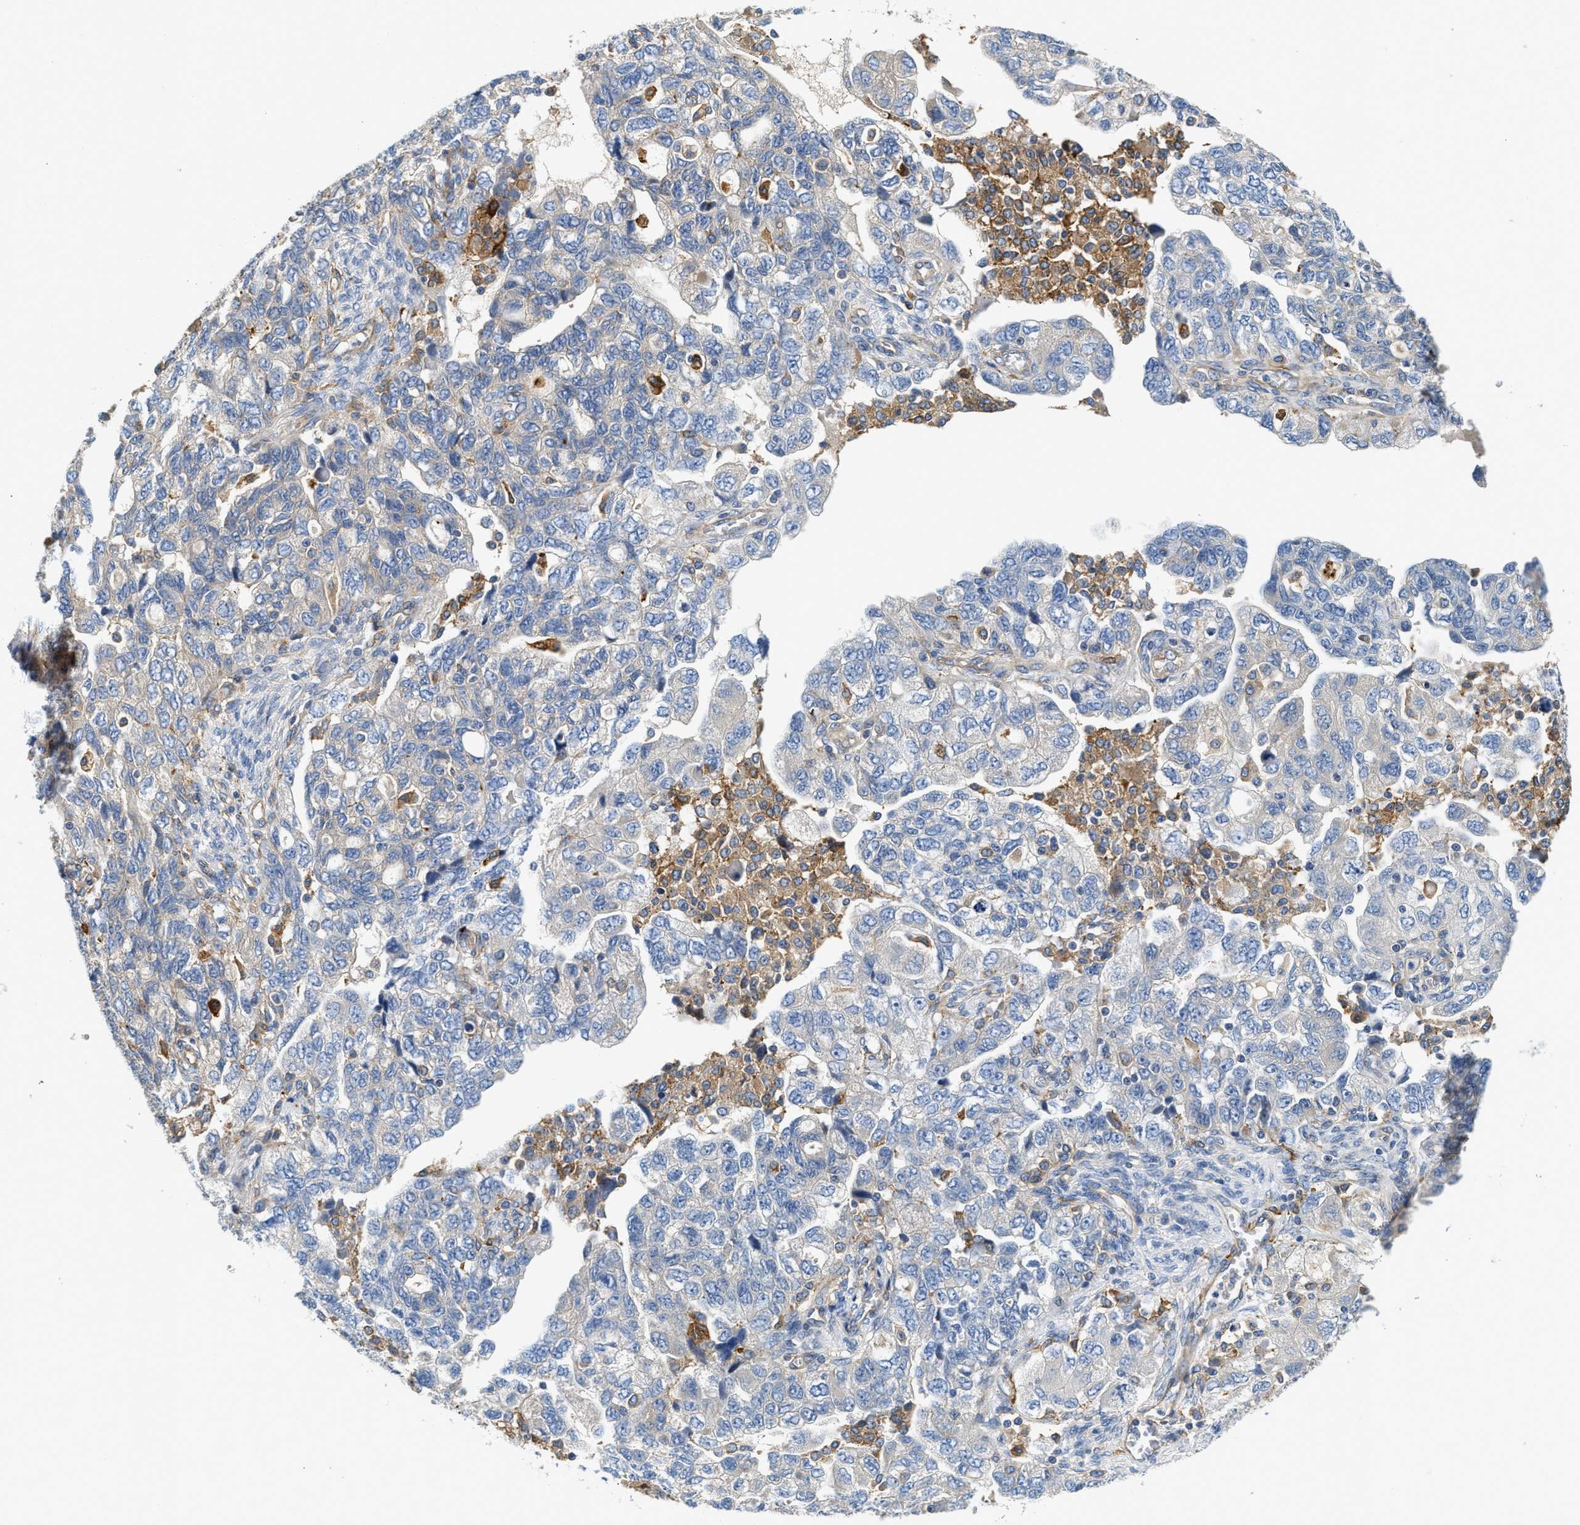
{"staining": {"intensity": "negative", "quantity": "none", "location": "none"}, "tissue": "ovarian cancer", "cell_type": "Tumor cells", "image_type": "cancer", "snomed": [{"axis": "morphology", "description": "Carcinoma, NOS"}, {"axis": "morphology", "description": "Cystadenocarcinoma, serous, NOS"}, {"axis": "topography", "description": "Ovary"}], "caption": "Image shows no significant protein staining in tumor cells of ovarian cancer (carcinoma). (DAB (3,3'-diaminobenzidine) IHC visualized using brightfield microscopy, high magnification).", "gene": "NSUN7", "patient": {"sex": "female", "age": 69}}